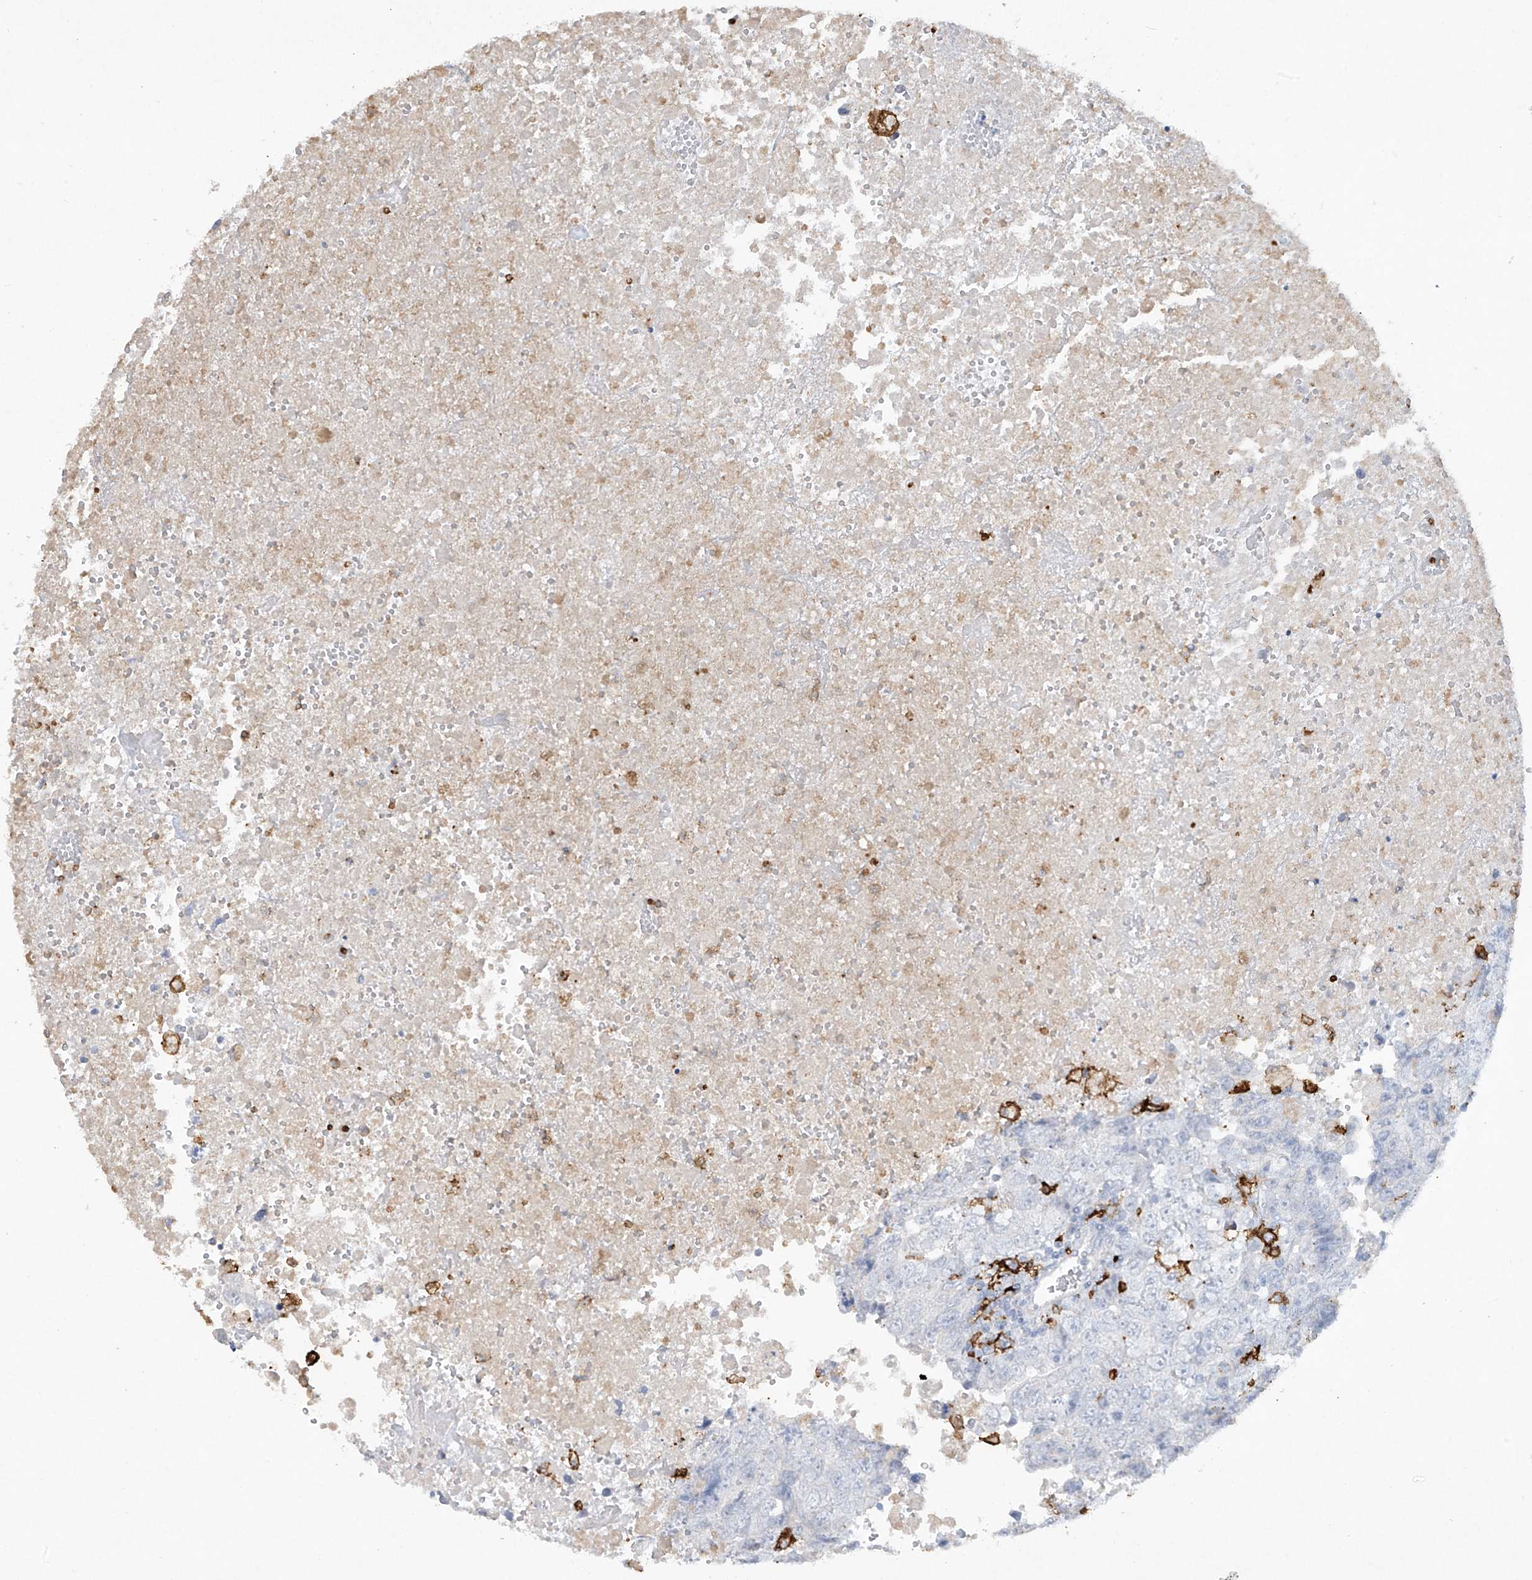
{"staining": {"intensity": "negative", "quantity": "none", "location": "none"}, "tissue": "testis cancer", "cell_type": "Tumor cells", "image_type": "cancer", "snomed": [{"axis": "morphology", "description": "Carcinoma, Embryonal, NOS"}, {"axis": "topography", "description": "Testis"}], "caption": "An immunohistochemistry (IHC) photomicrograph of testis embryonal carcinoma is shown. There is no staining in tumor cells of testis embryonal carcinoma.", "gene": "FCGR3A", "patient": {"sex": "male", "age": 37}}